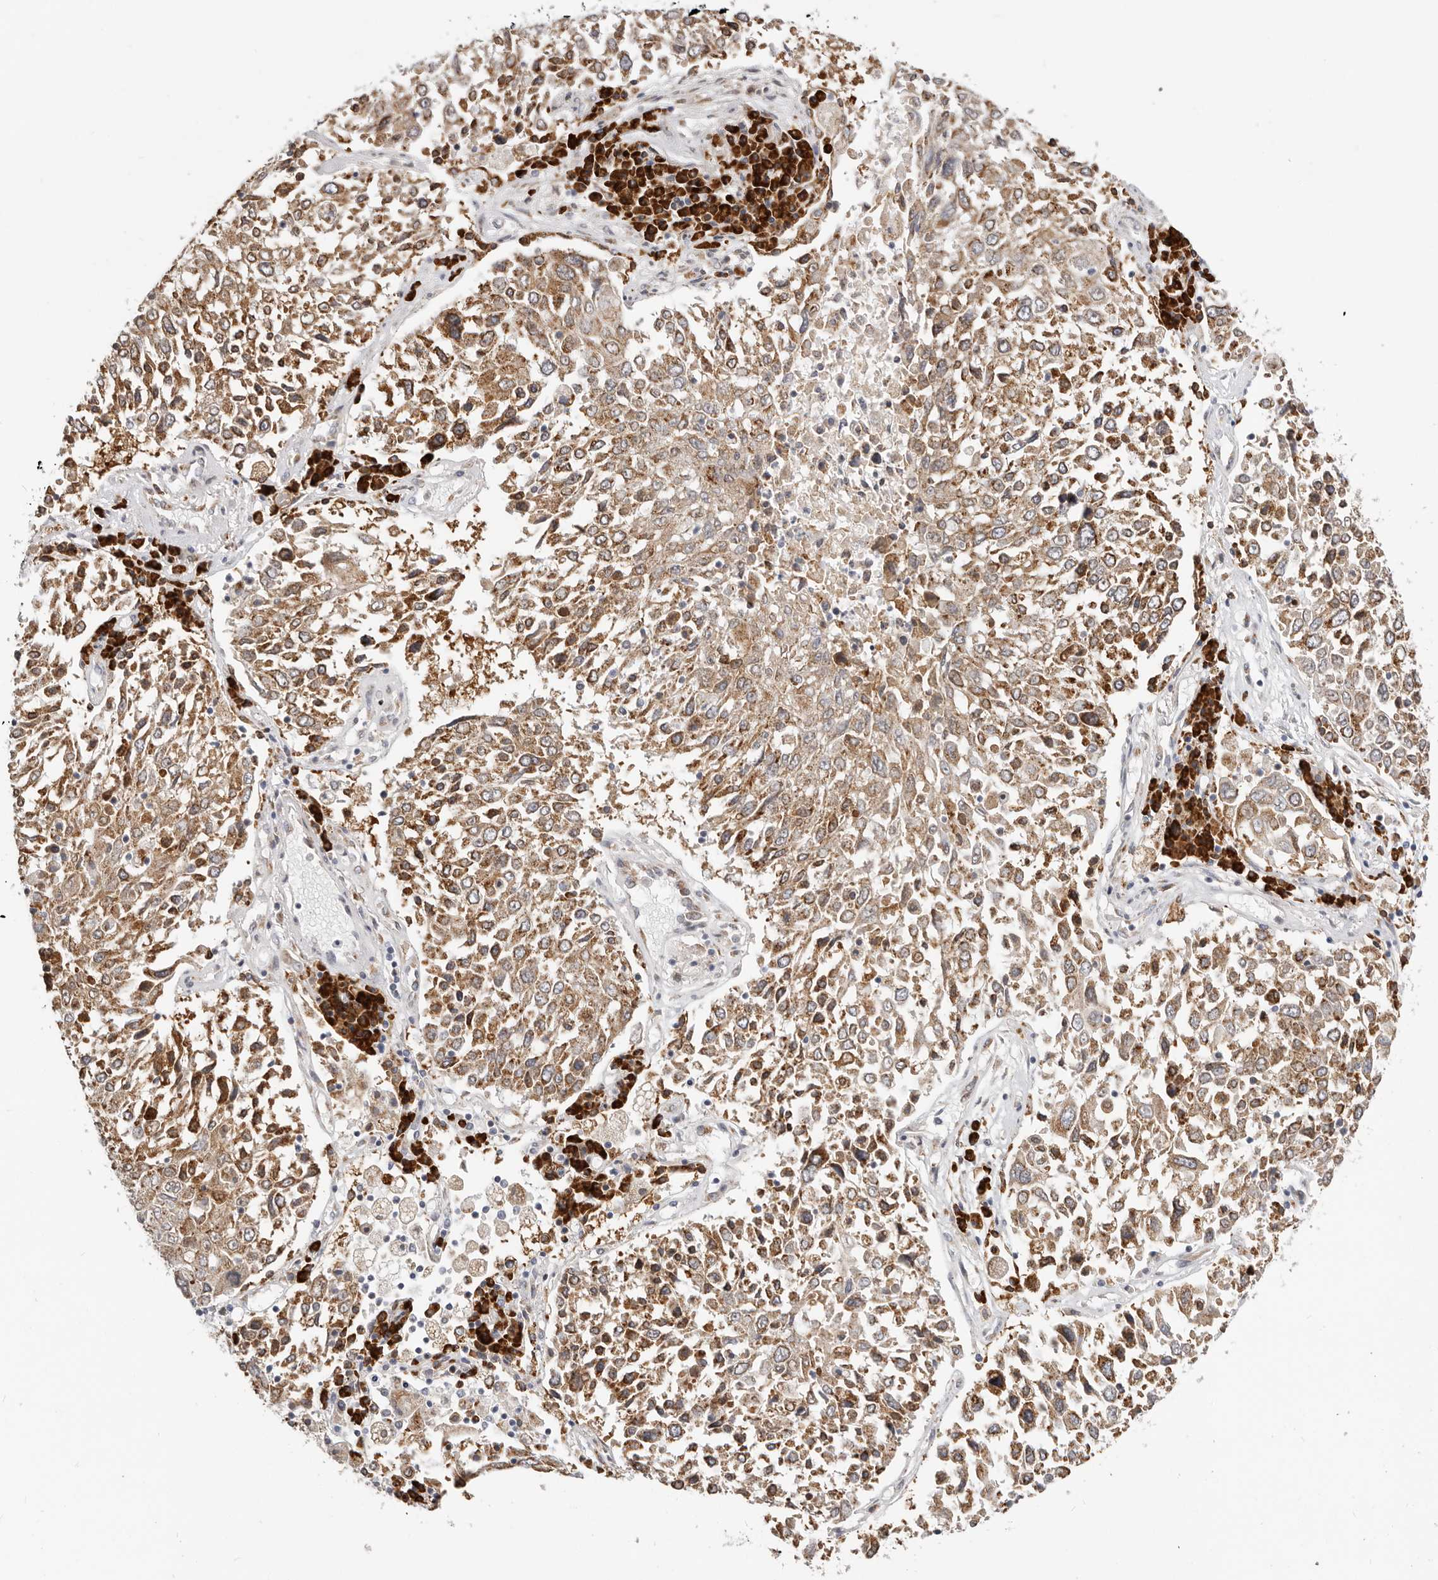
{"staining": {"intensity": "moderate", "quantity": ">75%", "location": "cytoplasmic/membranous"}, "tissue": "lung cancer", "cell_type": "Tumor cells", "image_type": "cancer", "snomed": [{"axis": "morphology", "description": "Squamous cell carcinoma, NOS"}, {"axis": "topography", "description": "Lung"}], "caption": "Immunohistochemical staining of lung squamous cell carcinoma exhibits medium levels of moderate cytoplasmic/membranous protein staining in approximately >75% of tumor cells.", "gene": "IL32", "patient": {"sex": "male", "age": 65}}